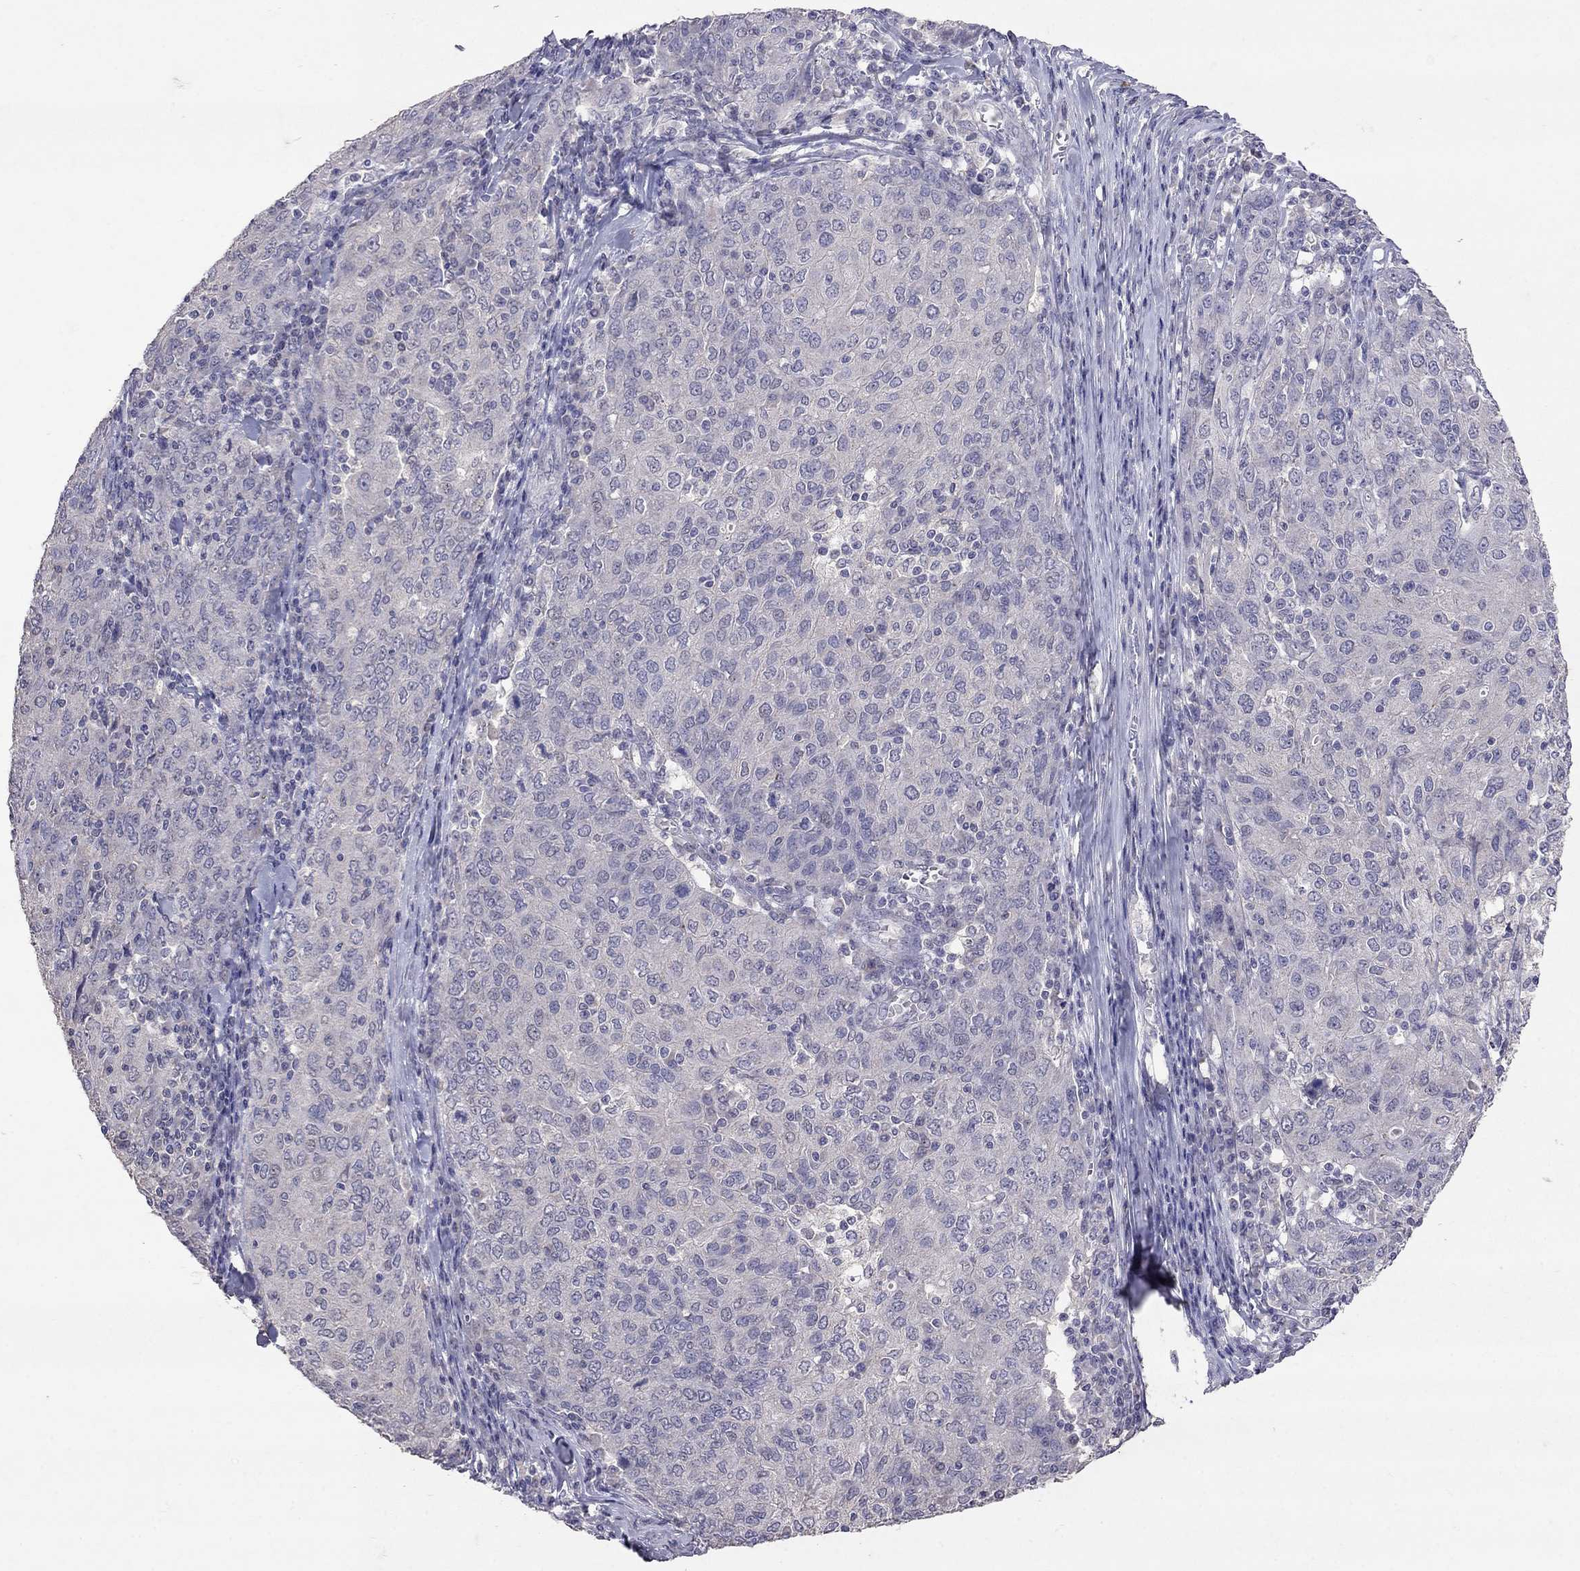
{"staining": {"intensity": "negative", "quantity": "none", "location": "none"}, "tissue": "ovarian cancer", "cell_type": "Tumor cells", "image_type": "cancer", "snomed": [{"axis": "morphology", "description": "Carcinoma, endometroid"}, {"axis": "topography", "description": "Ovary"}], "caption": "There is no significant expression in tumor cells of endometroid carcinoma (ovarian).", "gene": "FST", "patient": {"sex": "female", "age": 50}}